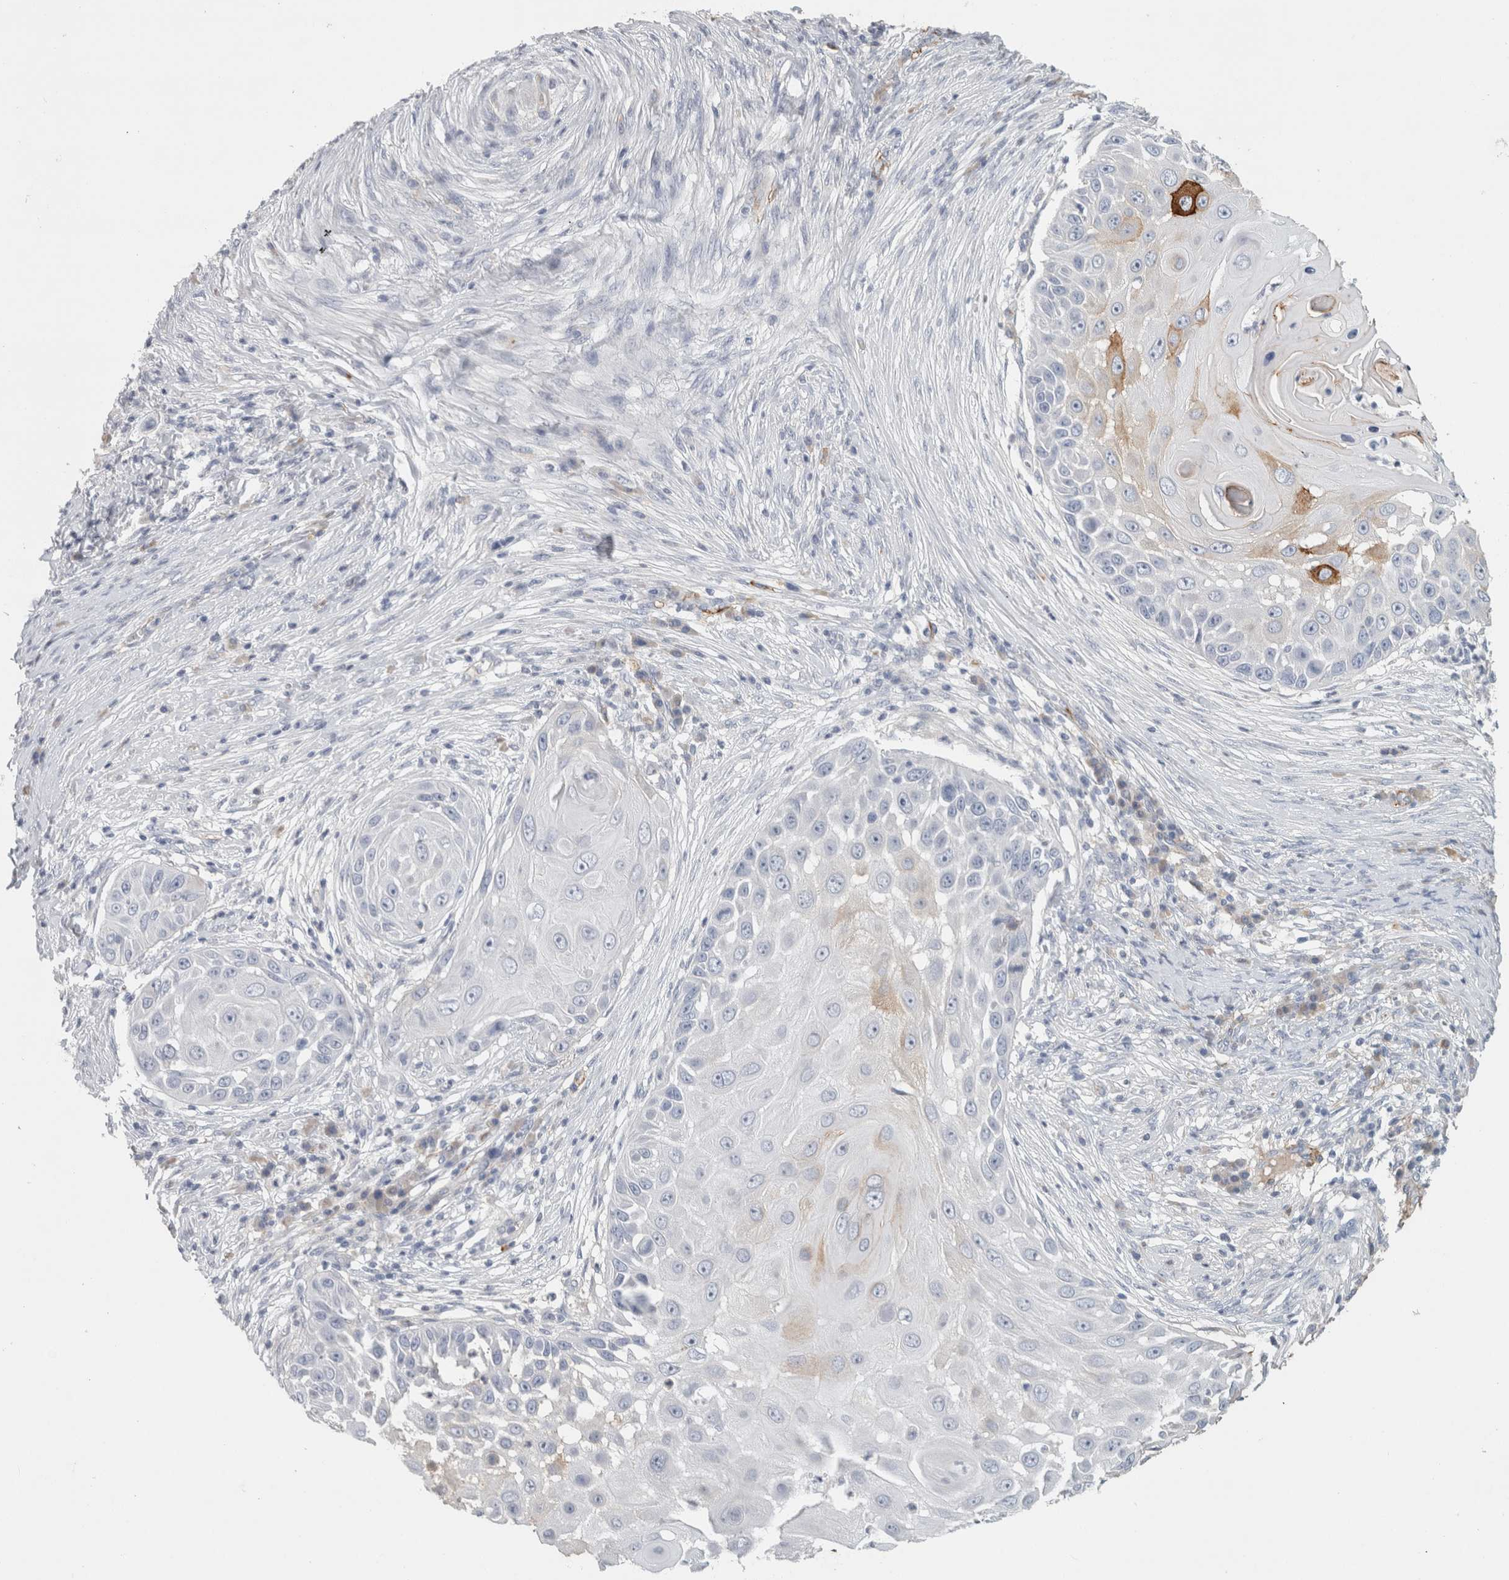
{"staining": {"intensity": "moderate", "quantity": "<25%", "location": "cytoplasmic/membranous"}, "tissue": "skin cancer", "cell_type": "Tumor cells", "image_type": "cancer", "snomed": [{"axis": "morphology", "description": "Squamous cell carcinoma, NOS"}, {"axis": "topography", "description": "Skin"}], "caption": "High-power microscopy captured an IHC micrograph of squamous cell carcinoma (skin), revealing moderate cytoplasmic/membranous staining in approximately <25% of tumor cells.", "gene": "CD36", "patient": {"sex": "female", "age": 44}}